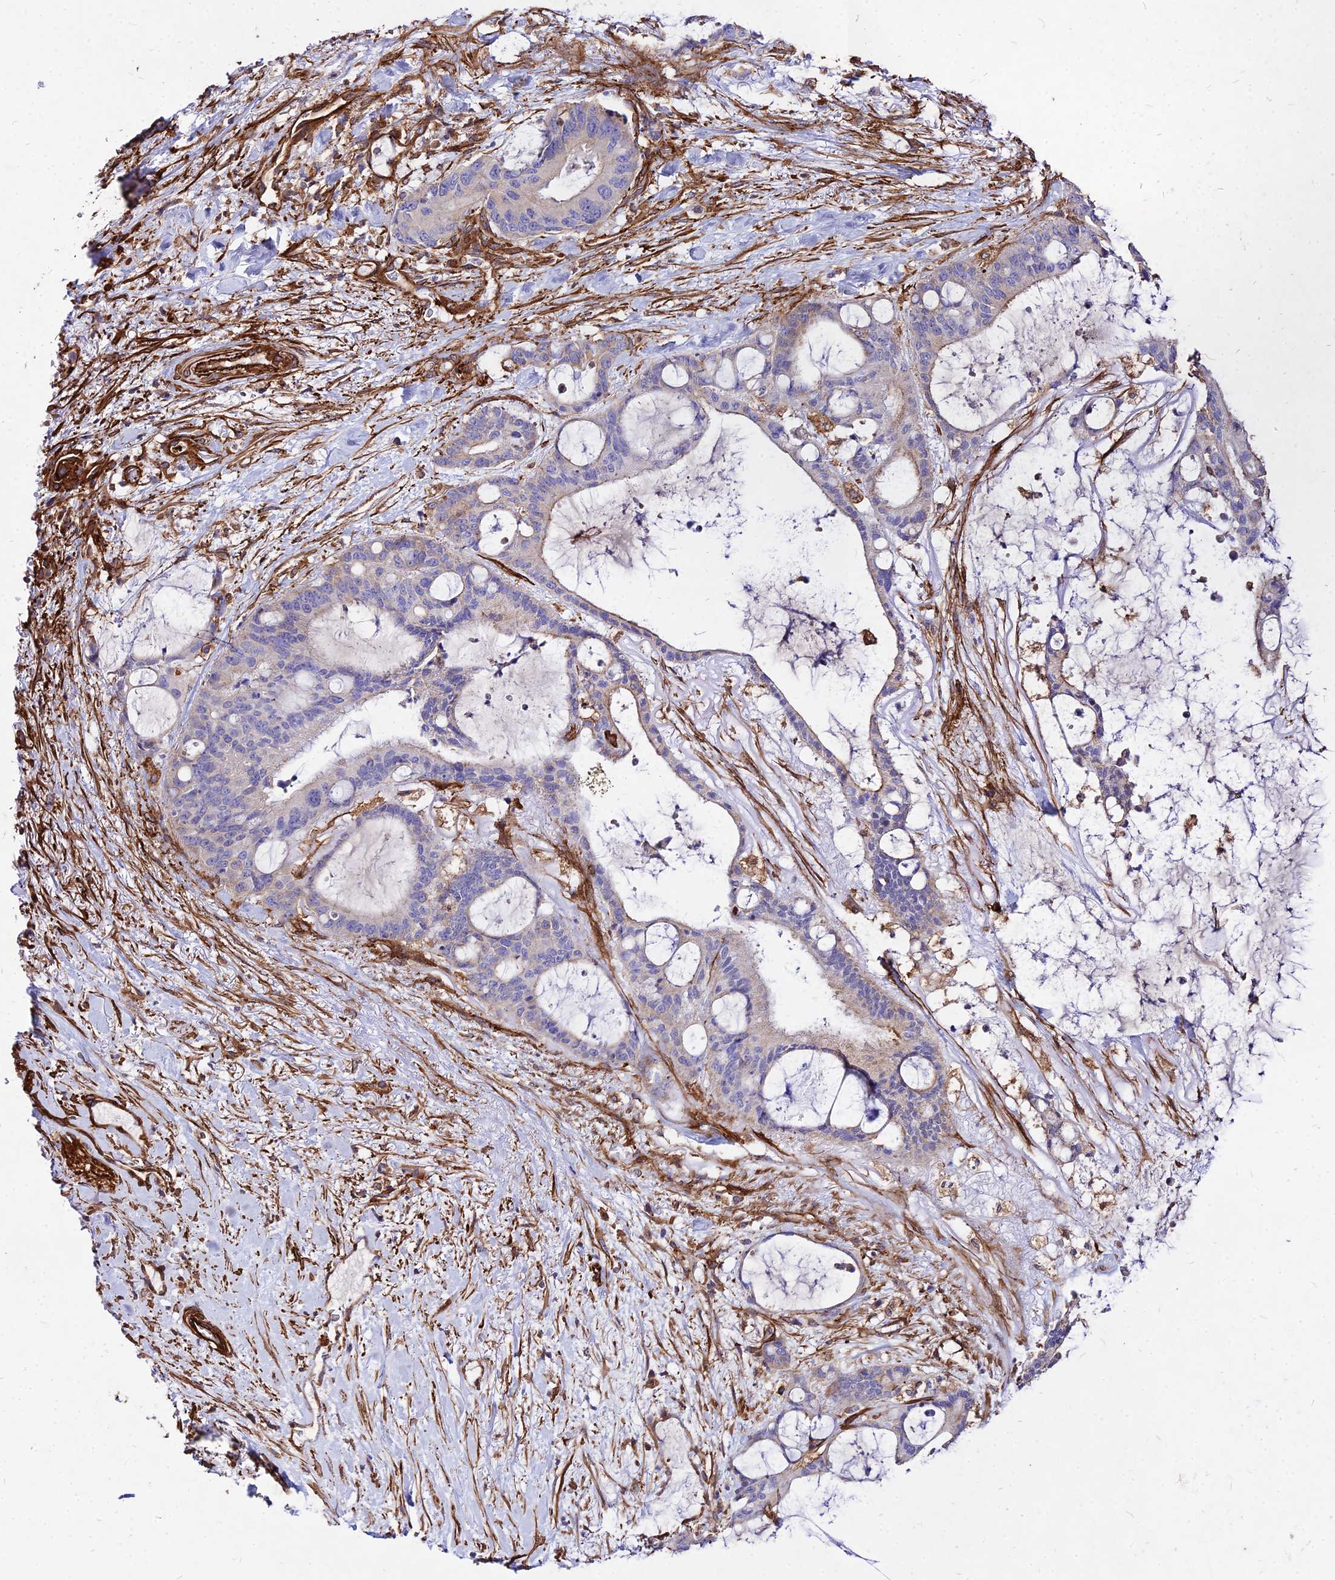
{"staining": {"intensity": "weak", "quantity": "<25%", "location": "cytoplasmic/membranous"}, "tissue": "liver cancer", "cell_type": "Tumor cells", "image_type": "cancer", "snomed": [{"axis": "morphology", "description": "Normal tissue, NOS"}, {"axis": "morphology", "description": "Cholangiocarcinoma"}, {"axis": "topography", "description": "Liver"}, {"axis": "topography", "description": "Peripheral nerve tissue"}], "caption": "A histopathology image of human liver cancer (cholangiocarcinoma) is negative for staining in tumor cells.", "gene": "EFCC1", "patient": {"sex": "female", "age": 73}}